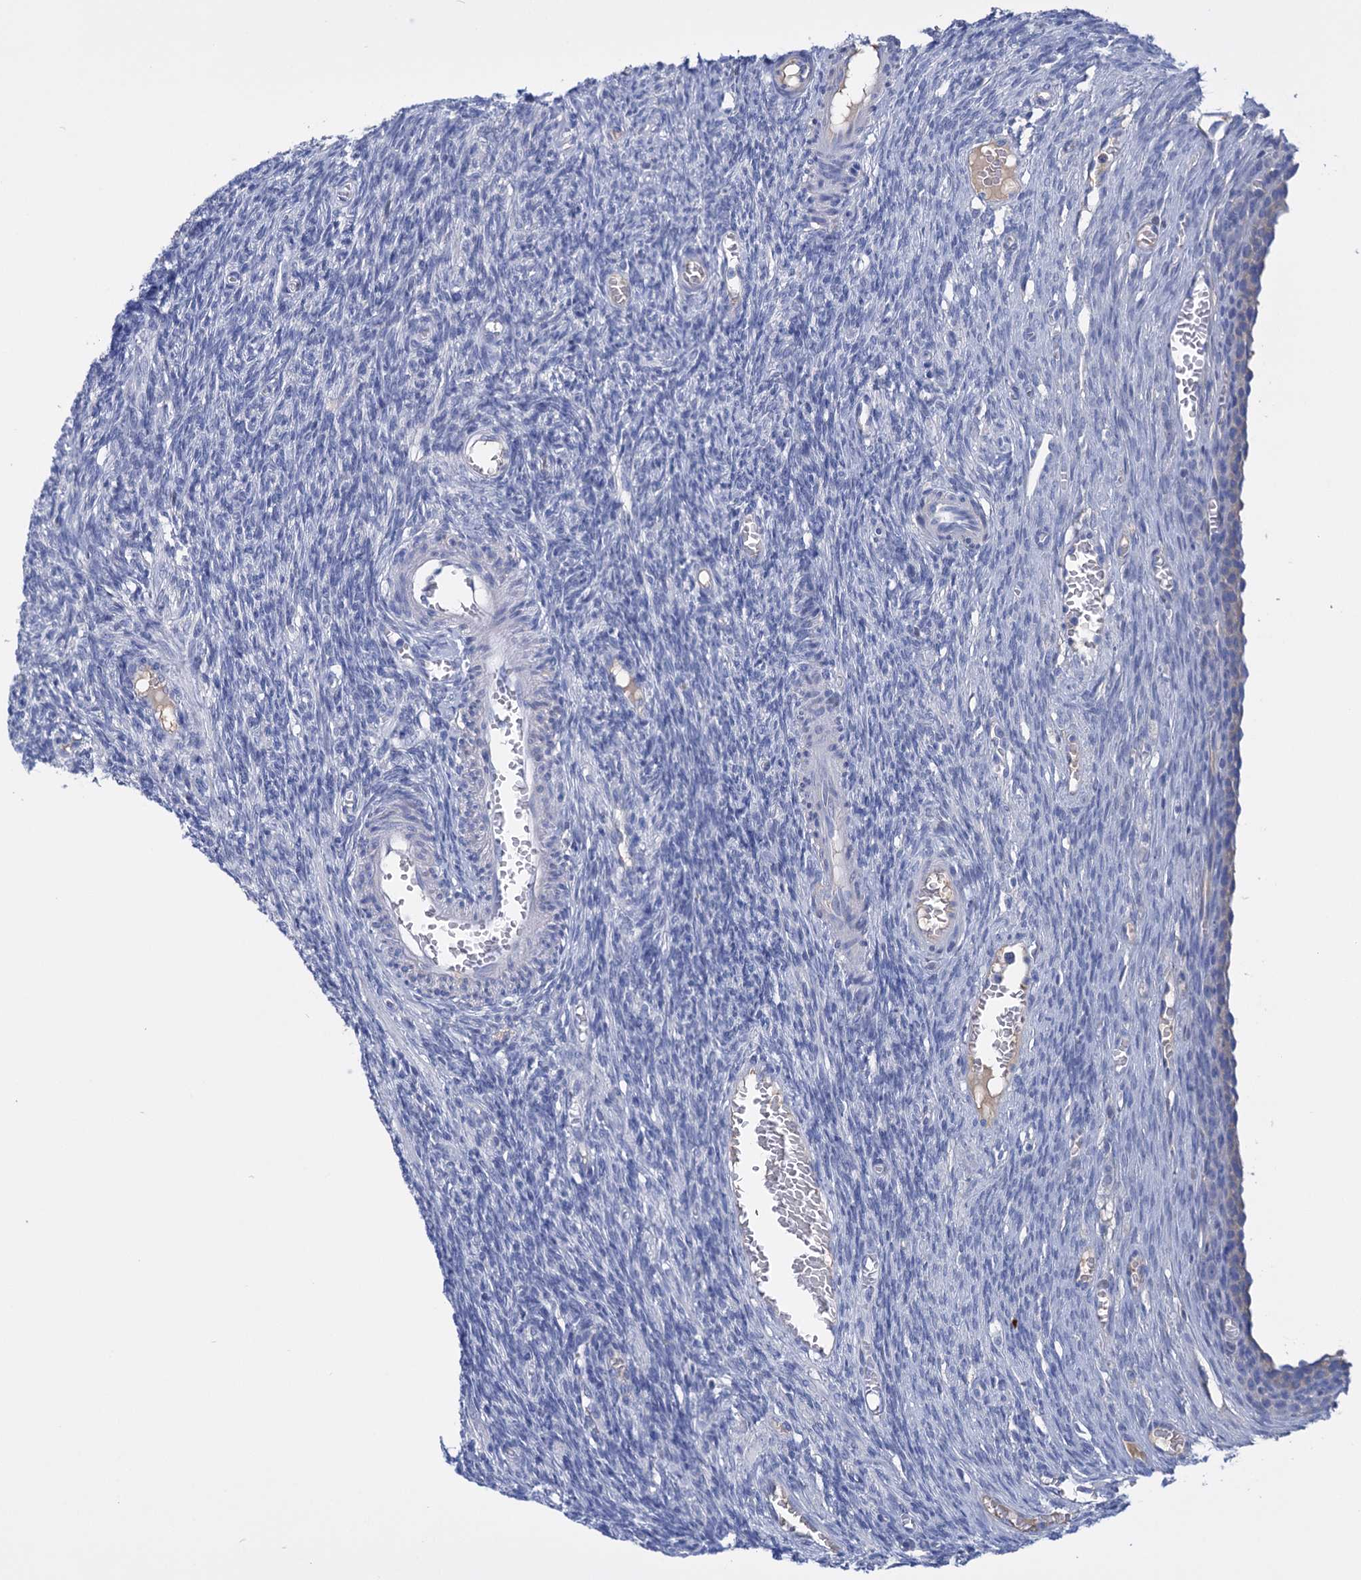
{"staining": {"intensity": "negative", "quantity": "none", "location": "none"}, "tissue": "ovary", "cell_type": "Ovarian stroma cells", "image_type": "normal", "snomed": [{"axis": "morphology", "description": "Normal tissue, NOS"}, {"axis": "topography", "description": "Ovary"}], "caption": "This photomicrograph is of normal ovary stained with IHC to label a protein in brown with the nuclei are counter-stained blue. There is no expression in ovarian stroma cells.", "gene": "FBXW12", "patient": {"sex": "female", "age": 27}}